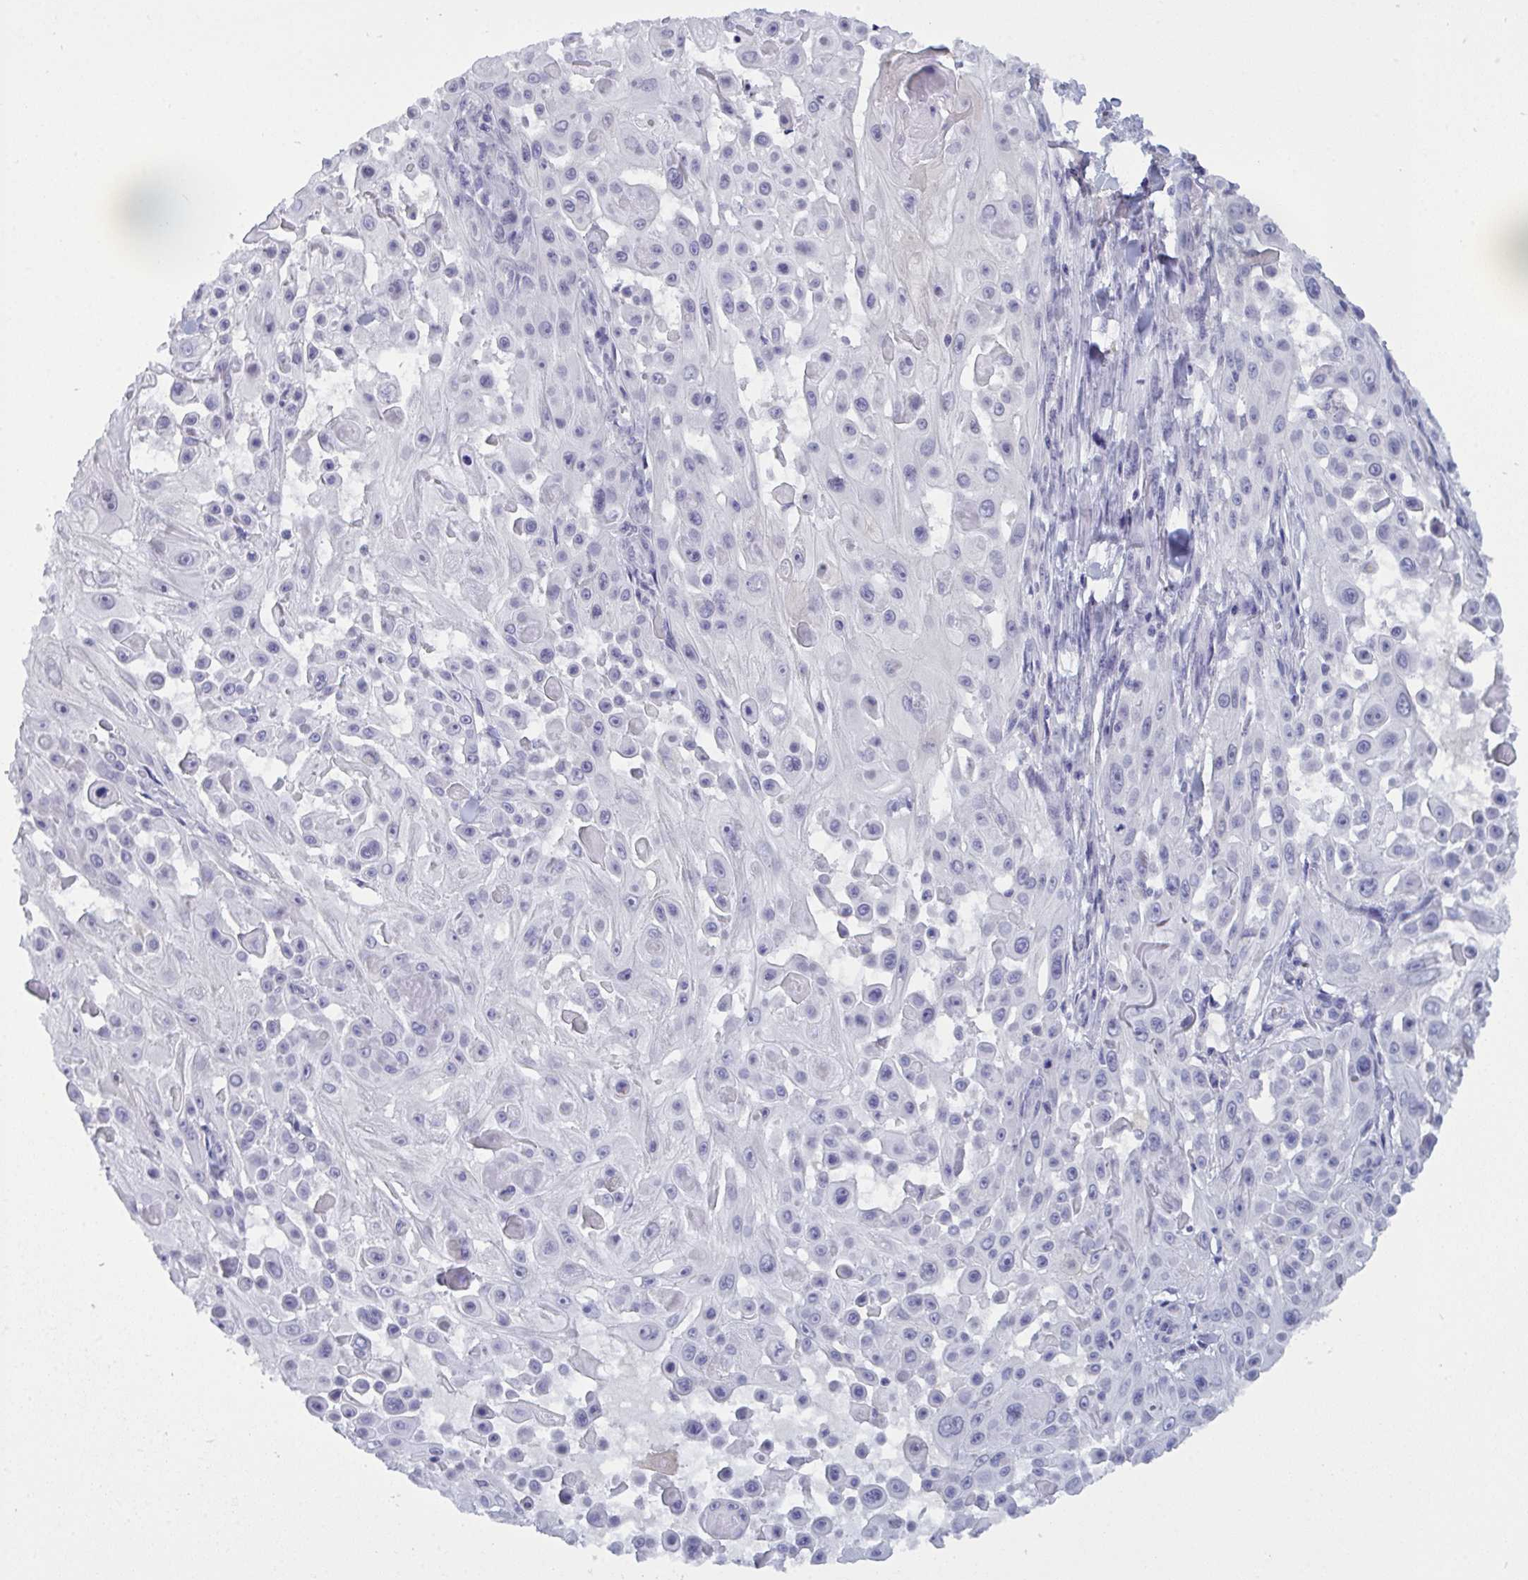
{"staining": {"intensity": "negative", "quantity": "none", "location": "none"}, "tissue": "skin cancer", "cell_type": "Tumor cells", "image_type": "cancer", "snomed": [{"axis": "morphology", "description": "Squamous cell carcinoma, NOS"}, {"axis": "topography", "description": "Skin"}], "caption": "Histopathology image shows no significant protein staining in tumor cells of squamous cell carcinoma (skin).", "gene": "SERPINB13", "patient": {"sex": "male", "age": 91}}